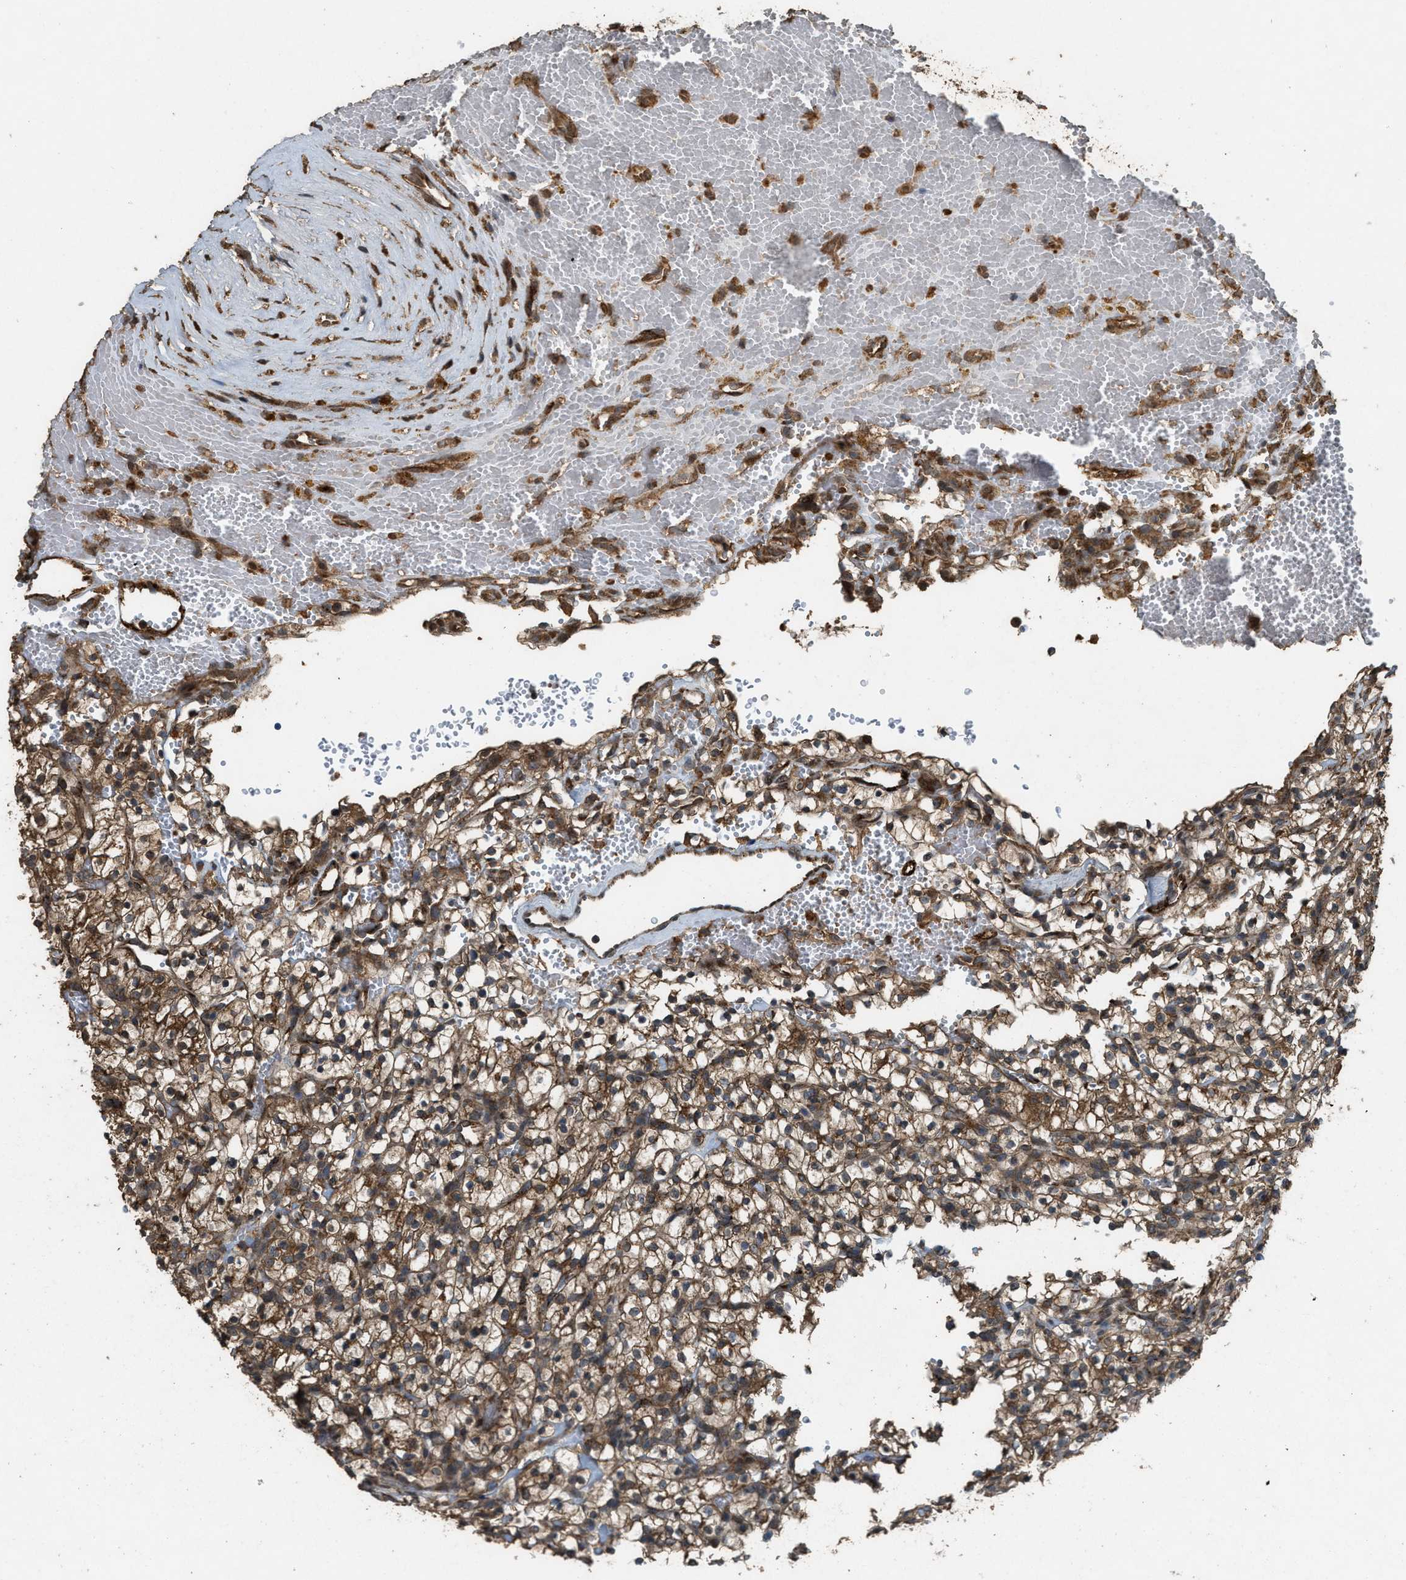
{"staining": {"intensity": "moderate", "quantity": ">75%", "location": "cytoplasmic/membranous"}, "tissue": "renal cancer", "cell_type": "Tumor cells", "image_type": "cancer", "snomed": [{"axis": "morphology", "description": "Adenocarcinoma, NOS"}, {"axis": "topography", "description": "Kidney"}], "caption": "Immunohistochemistry (DAB) staining of human renal cancer shows moderate cytoplasmic/membranous protein staining in about >75% of tumor cells.", "gene": "ARHGEF5", "patient": {"sex": "female", "age": 57}}